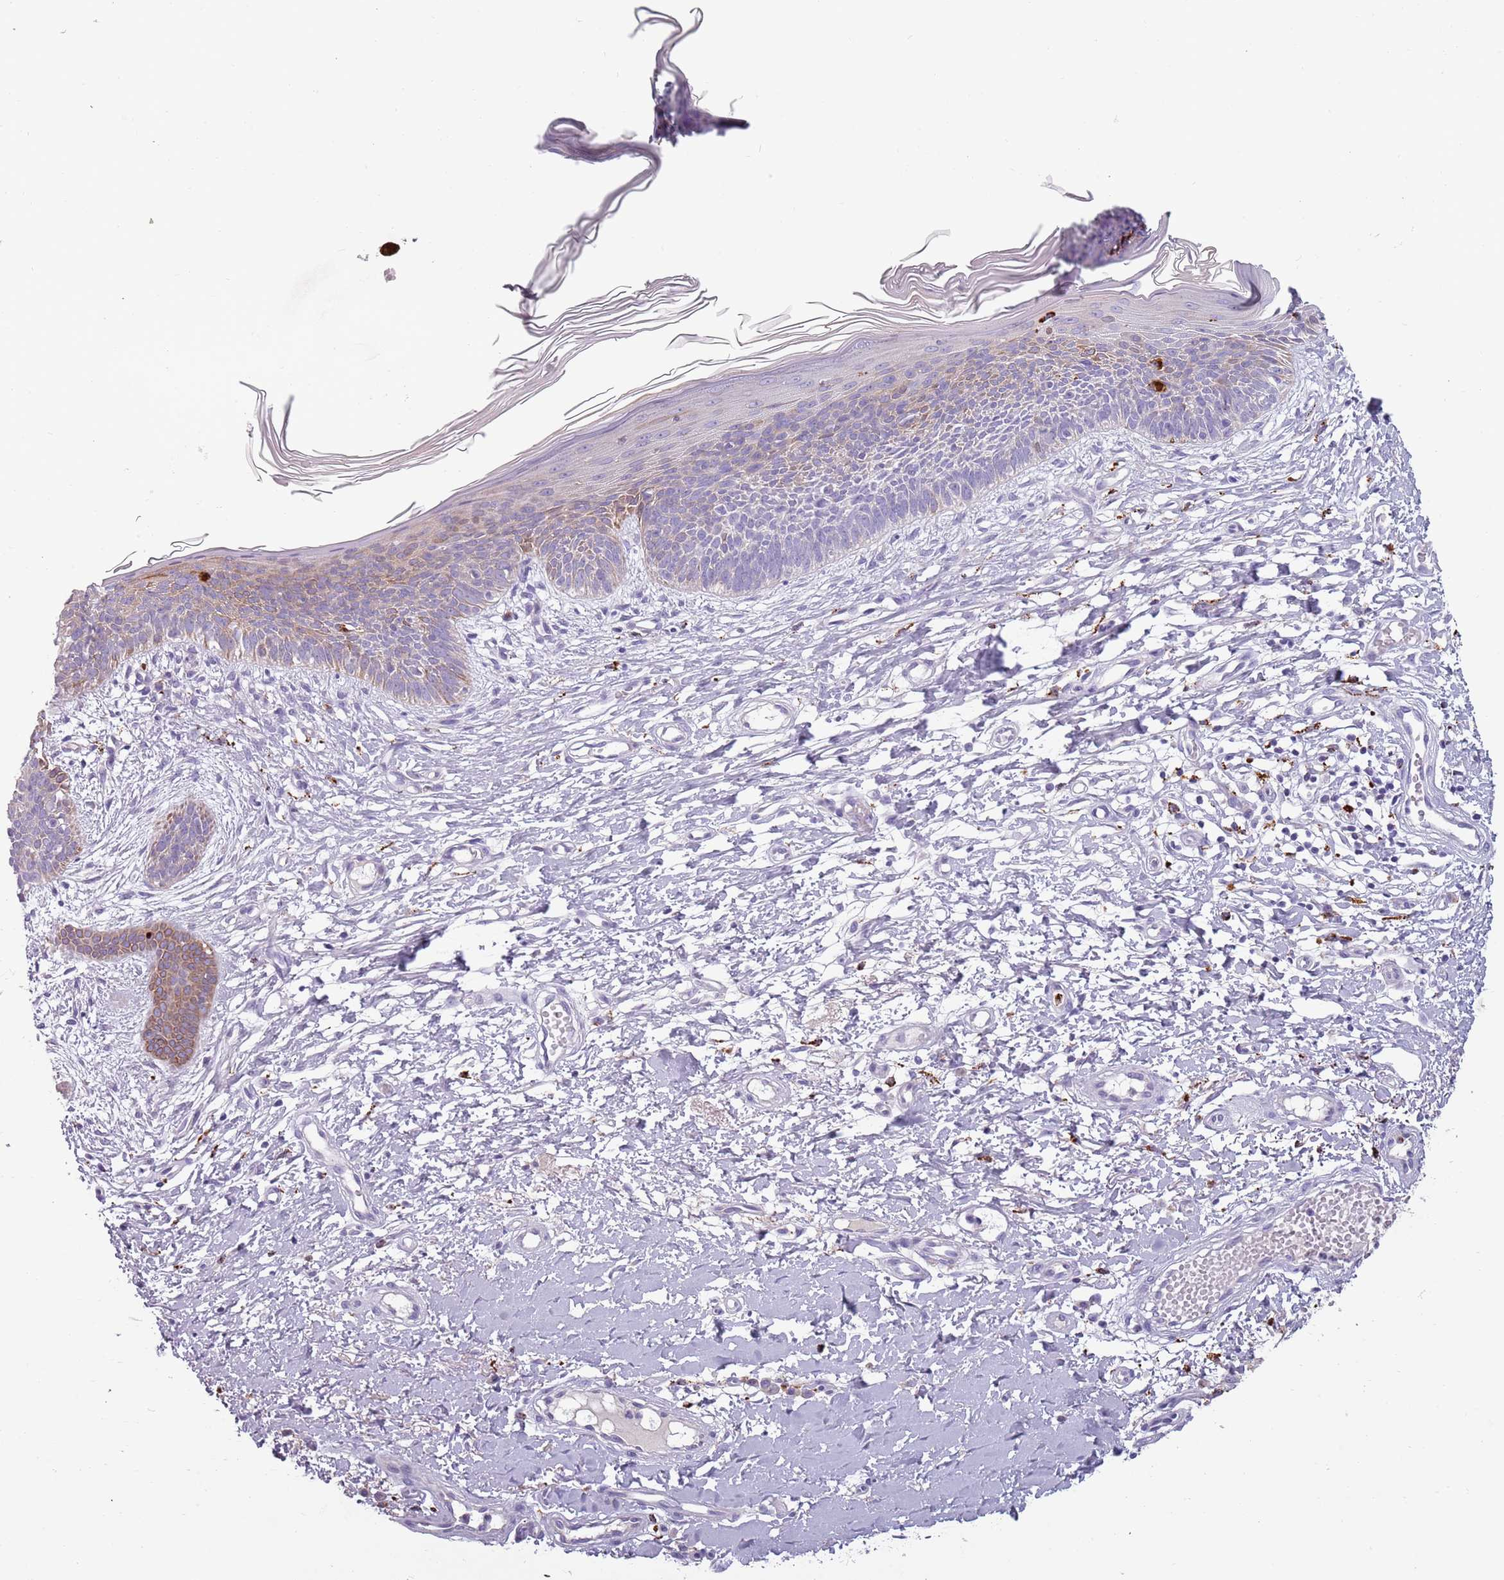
{"staining": {"intensity": "negative", "quantity": "none", "location": "none"}, "tissue": "skin cancer", "cell_type": "Tumor cells", "image_type": "cancer", "snomed": [{"axis": "morphology", "description": "Basal cell carcinoma"}, {"axis": "topography", "description": "Skin"}], "caption": "Tumor cells are negative for protein expression in human basal cell carcinoma (skin).", "gene": "NWD2", "patient": {"sex": "male", "age": 78}}